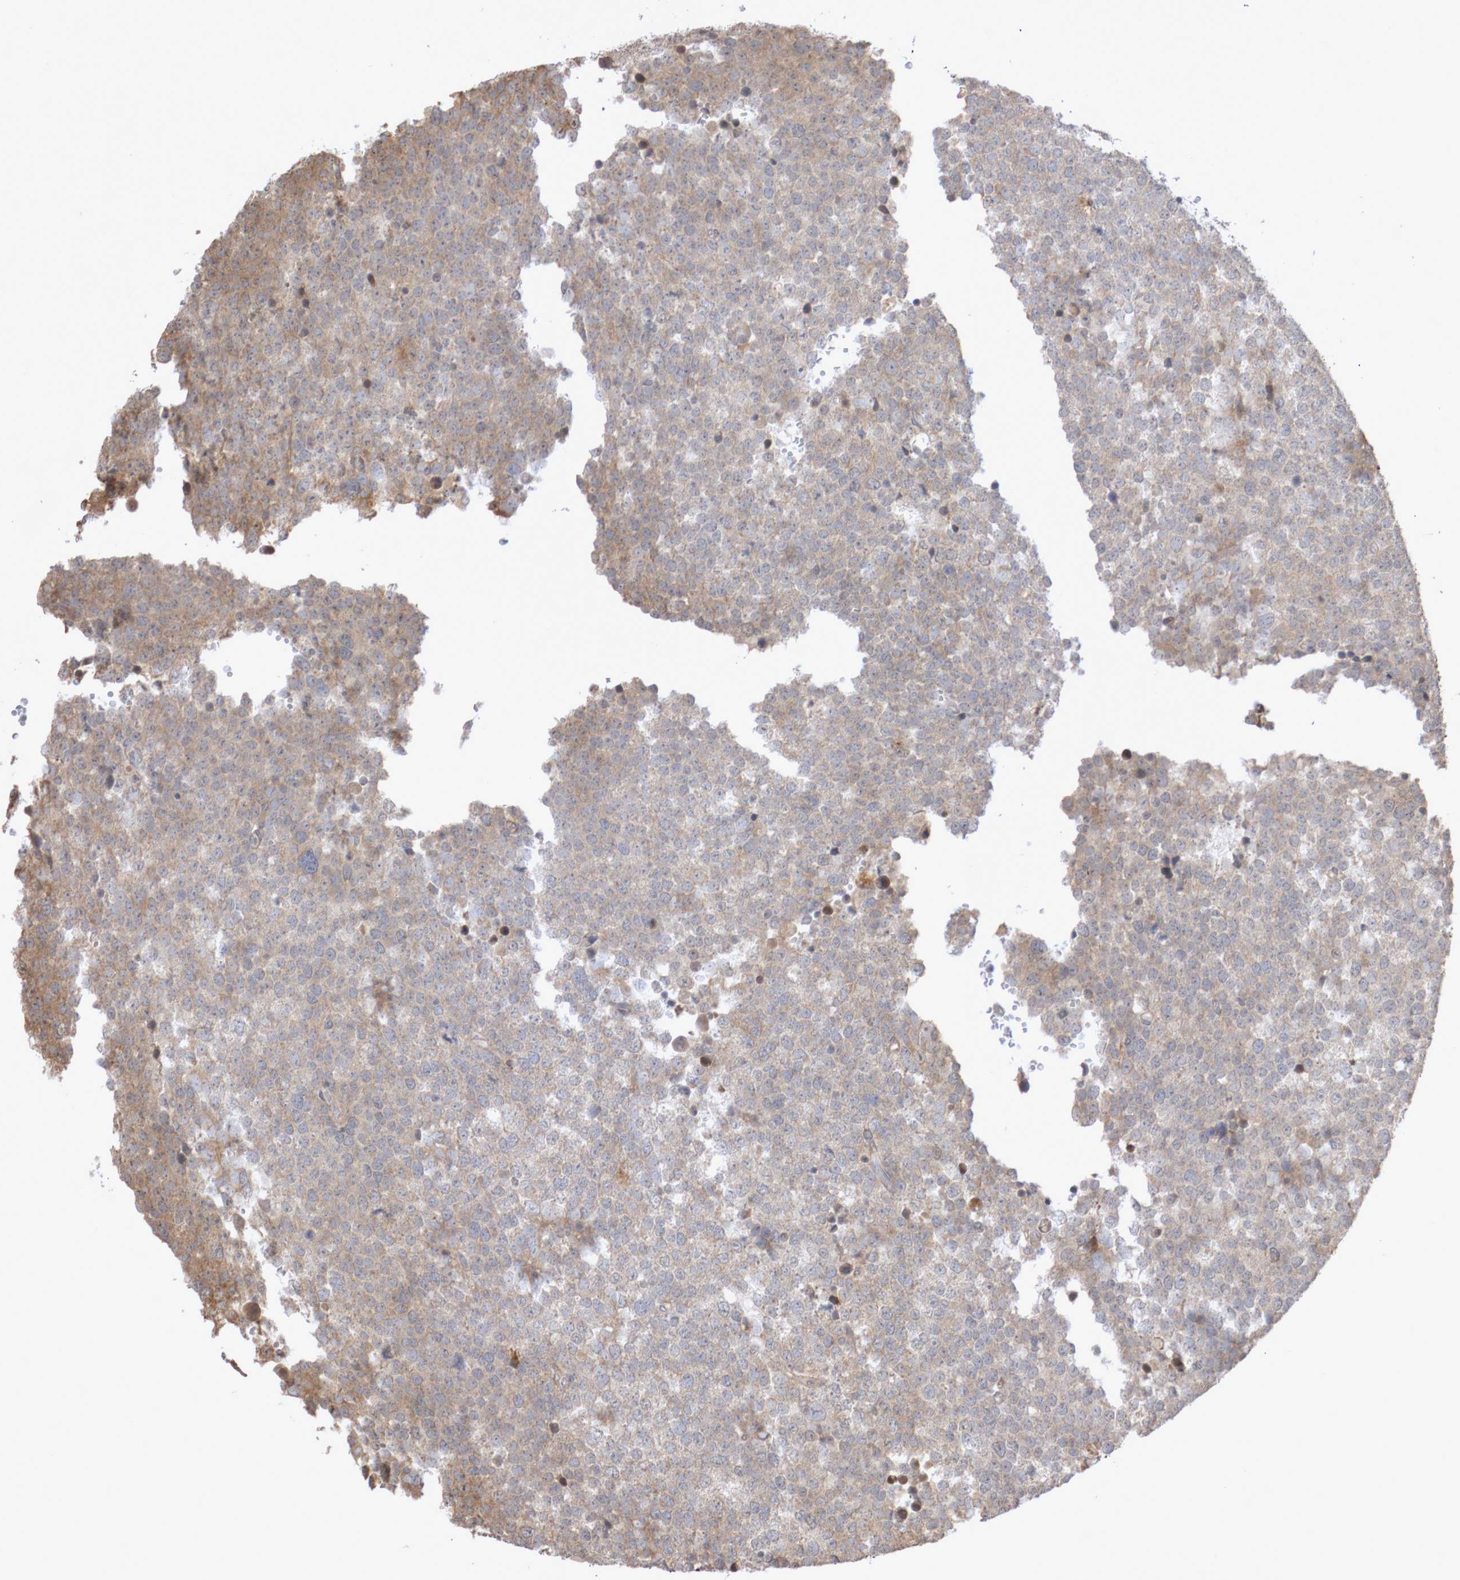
{"staining": {"intensity": "weak", "quantity": ">75%", "location": "cytoplasmic/membranous"}, "tissue": "testis cancer", "cell_type": "Tumor cells", "image_type": "cancer", "snomed": [{"axis": "morphology", "description": "Seminoma, NOS"}, {"axis": "topography", "description": "Testis"}], "caption": "Seminoma (testis) tissue shows weak cytoplasmic/membranous positivity in approximately >75% of tumor cells, visualized by immunohistochemistry.", "gene": "DPH7", "patient": {"sex": "male", "age": 71}}